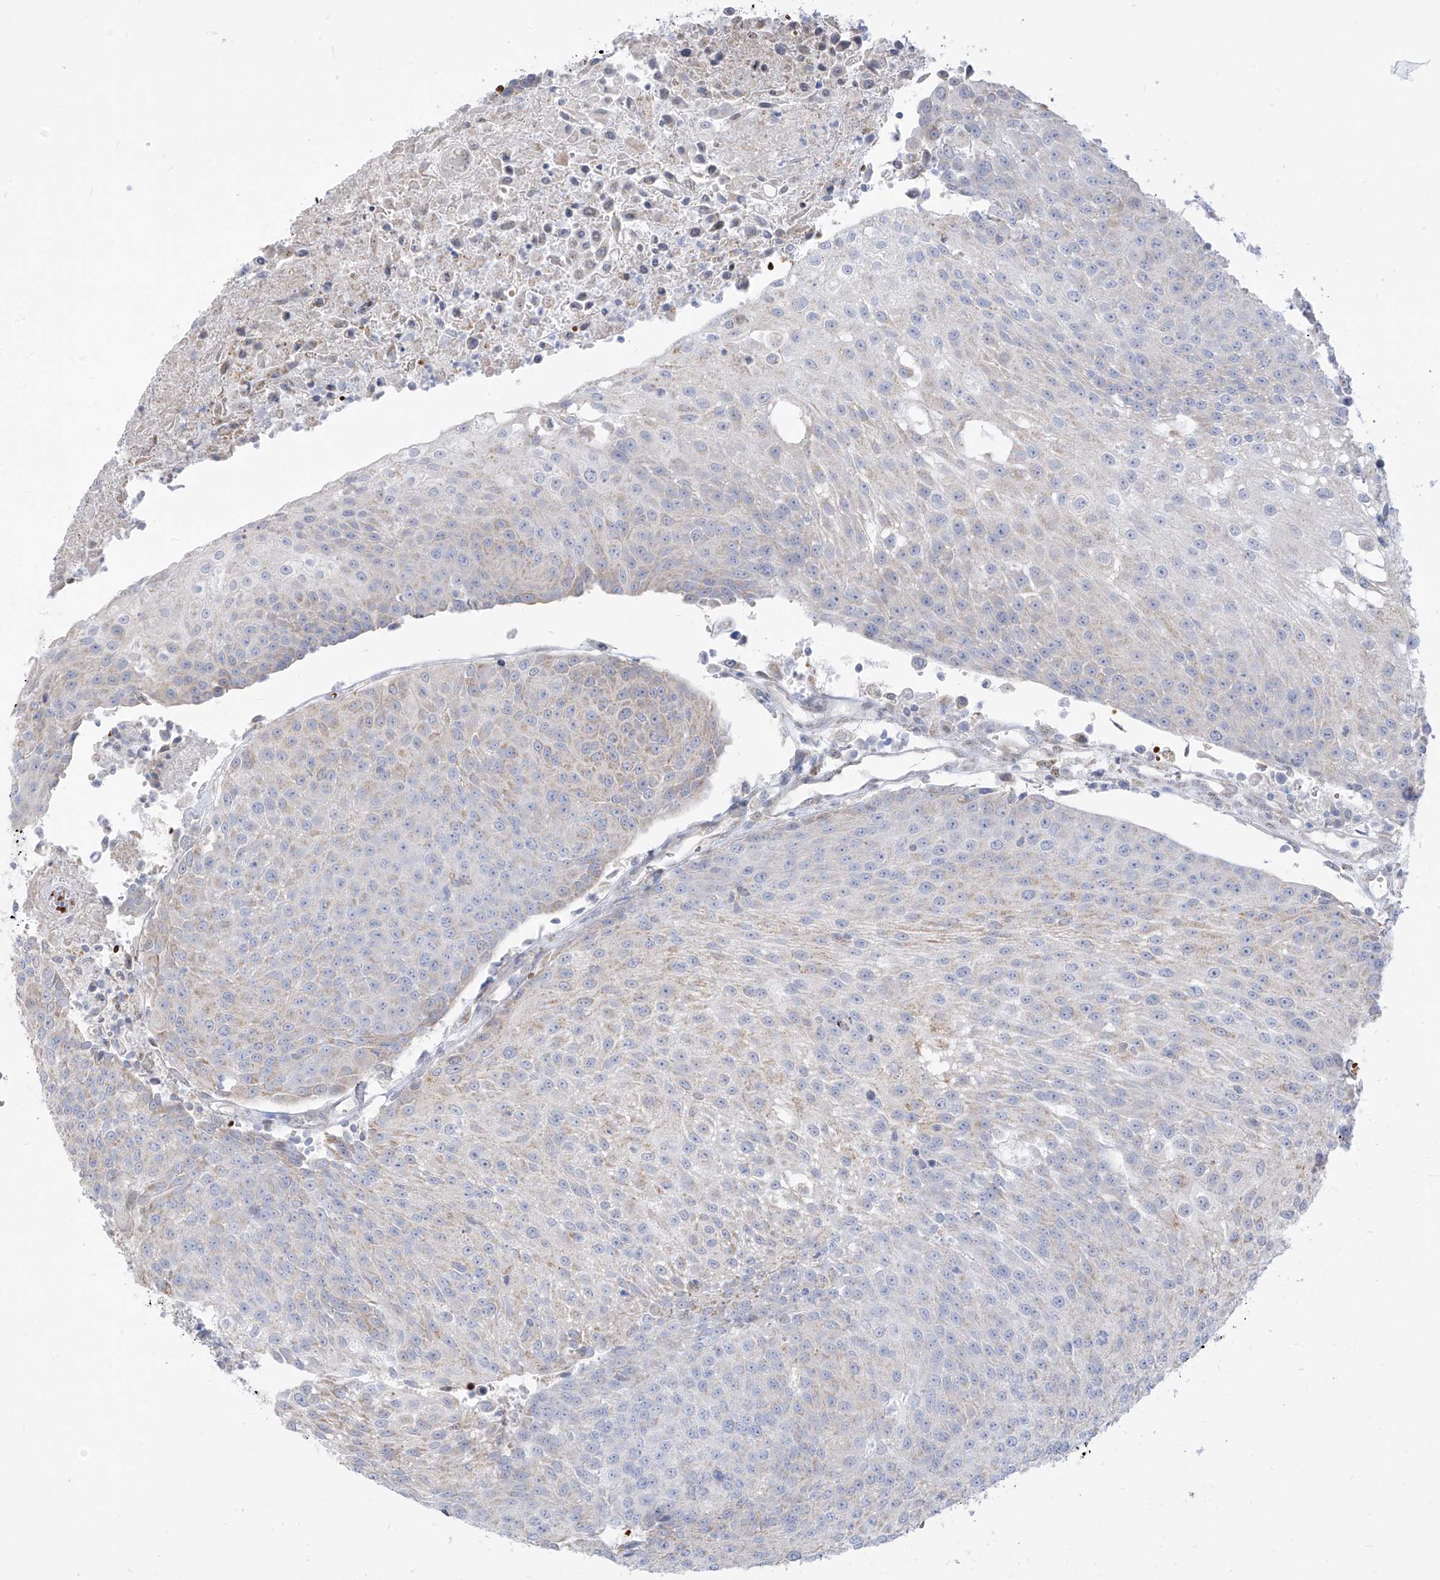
{"staining": {"intensity": "negative", "quantity": "none", "location": "none"}, "tissue": "urothelial cancer", "cell_type": "Tumor cells", "image_type": "cancer", "snomed": [{"axis": "morphology", "description": "Urothelial carcinoma, High grade"}, {"axis": "topography", "description": "Urinary bladder"}], "caption": "Immunohistochemistry (IHC) of urothelial cancer exhibits no staining in tumor cells.", "gene": "ARHGEF40", "patient": {"sex": "female", "age": 85}}